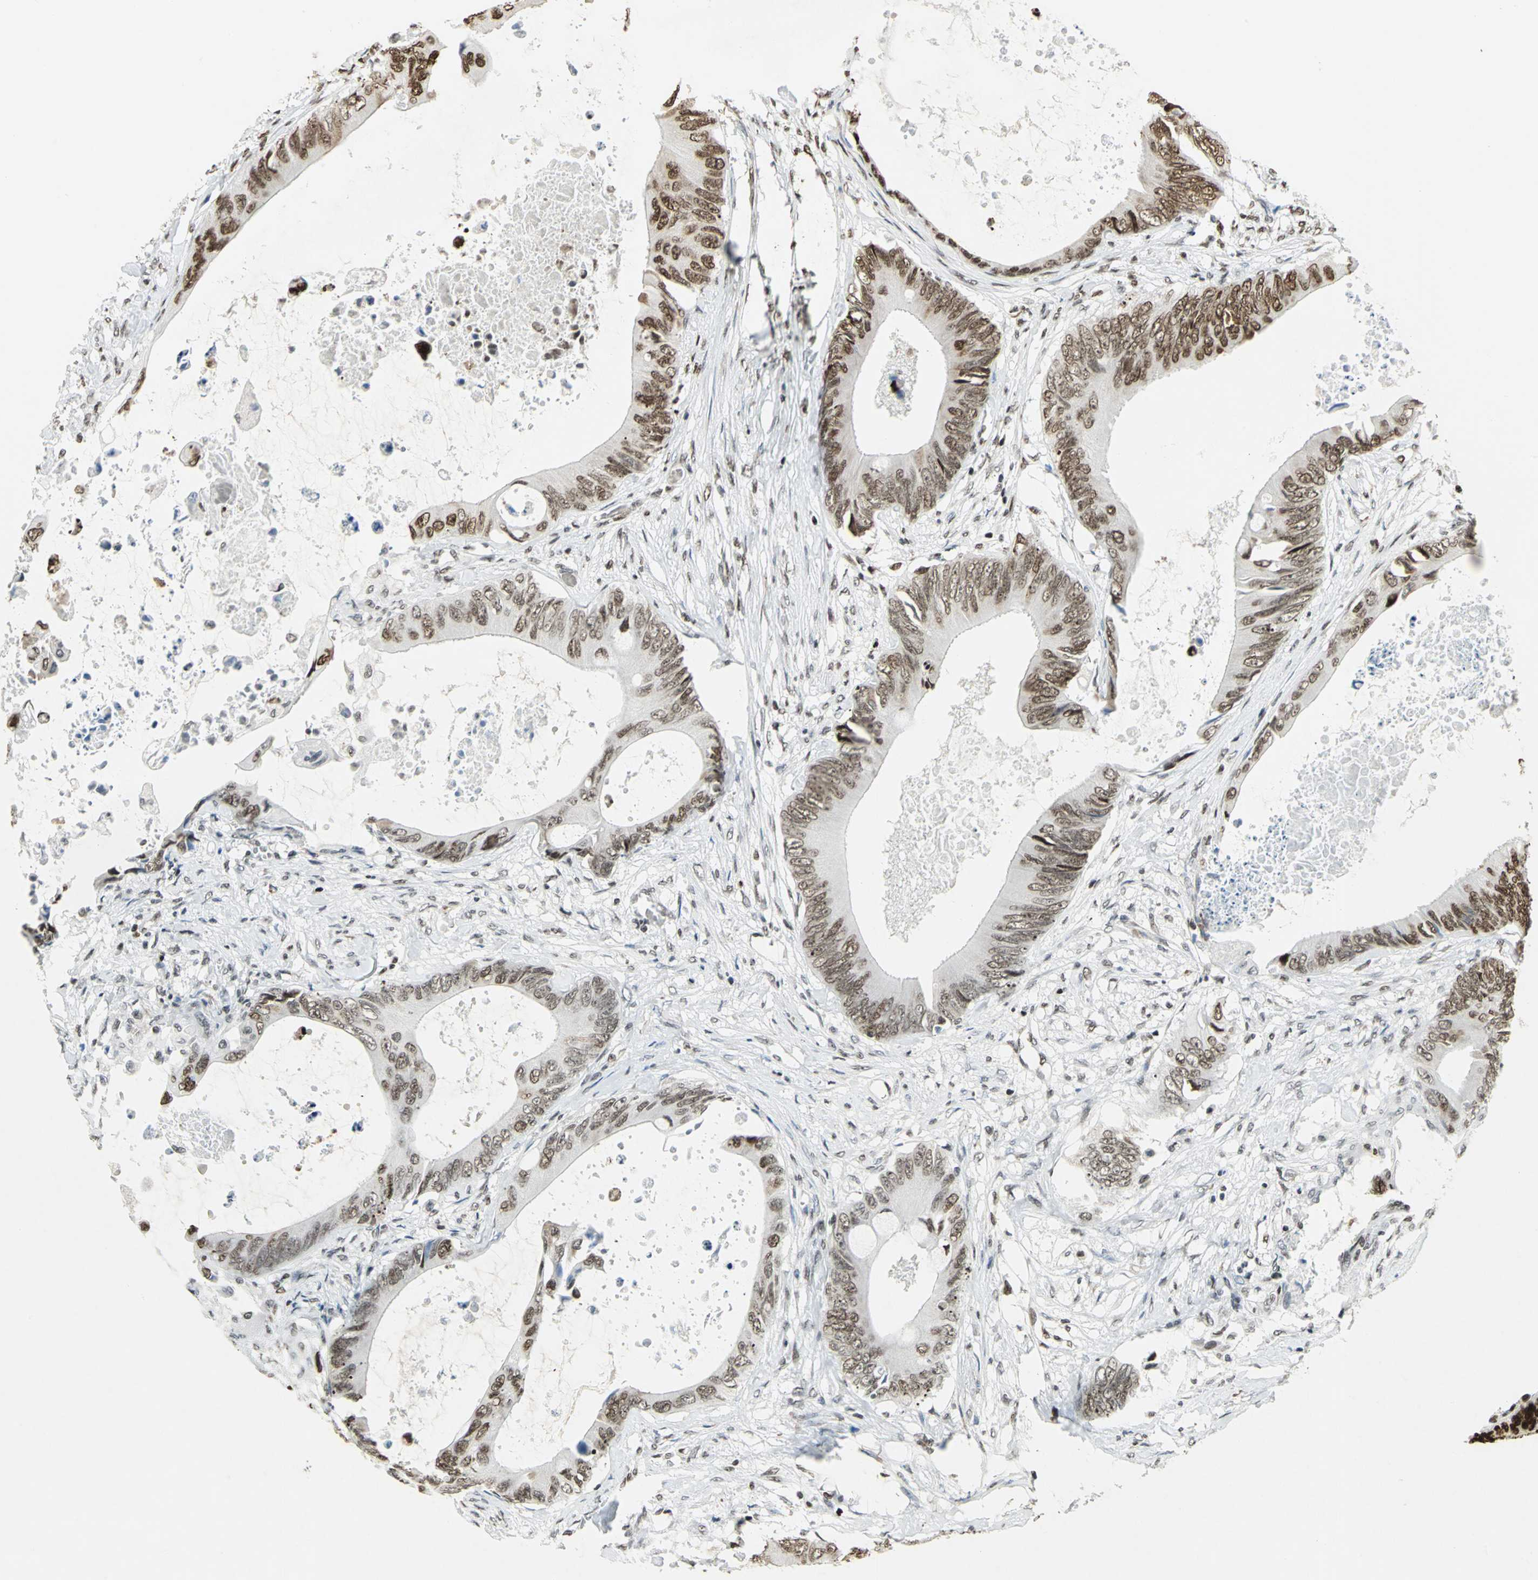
{"staining": {"intensity": "moderate", "quantity": ">75%", "location": "nuclear"}, "tissue": "colorectal cancer", "cell_type": "Tumor cells", "image_type": "cancer", "snomed": [{"axis": "morphology", "description": "Normal tissue, NOS"}, {"axis": "morphology", "description": "Adenocarcinoma, NOS"}, {"axis": "topography", "description": "Rectum"}, {"axis": "topography", "description": "Peripheral nerve tissue"}], "caption": "Colorectal cancer stained with immunohistochemistry (IHC) shows moderate nuclear expression in about >75% of tumor cells.", "gene": "HMGB1", "patient": {"sex": "female", "age": 77}}